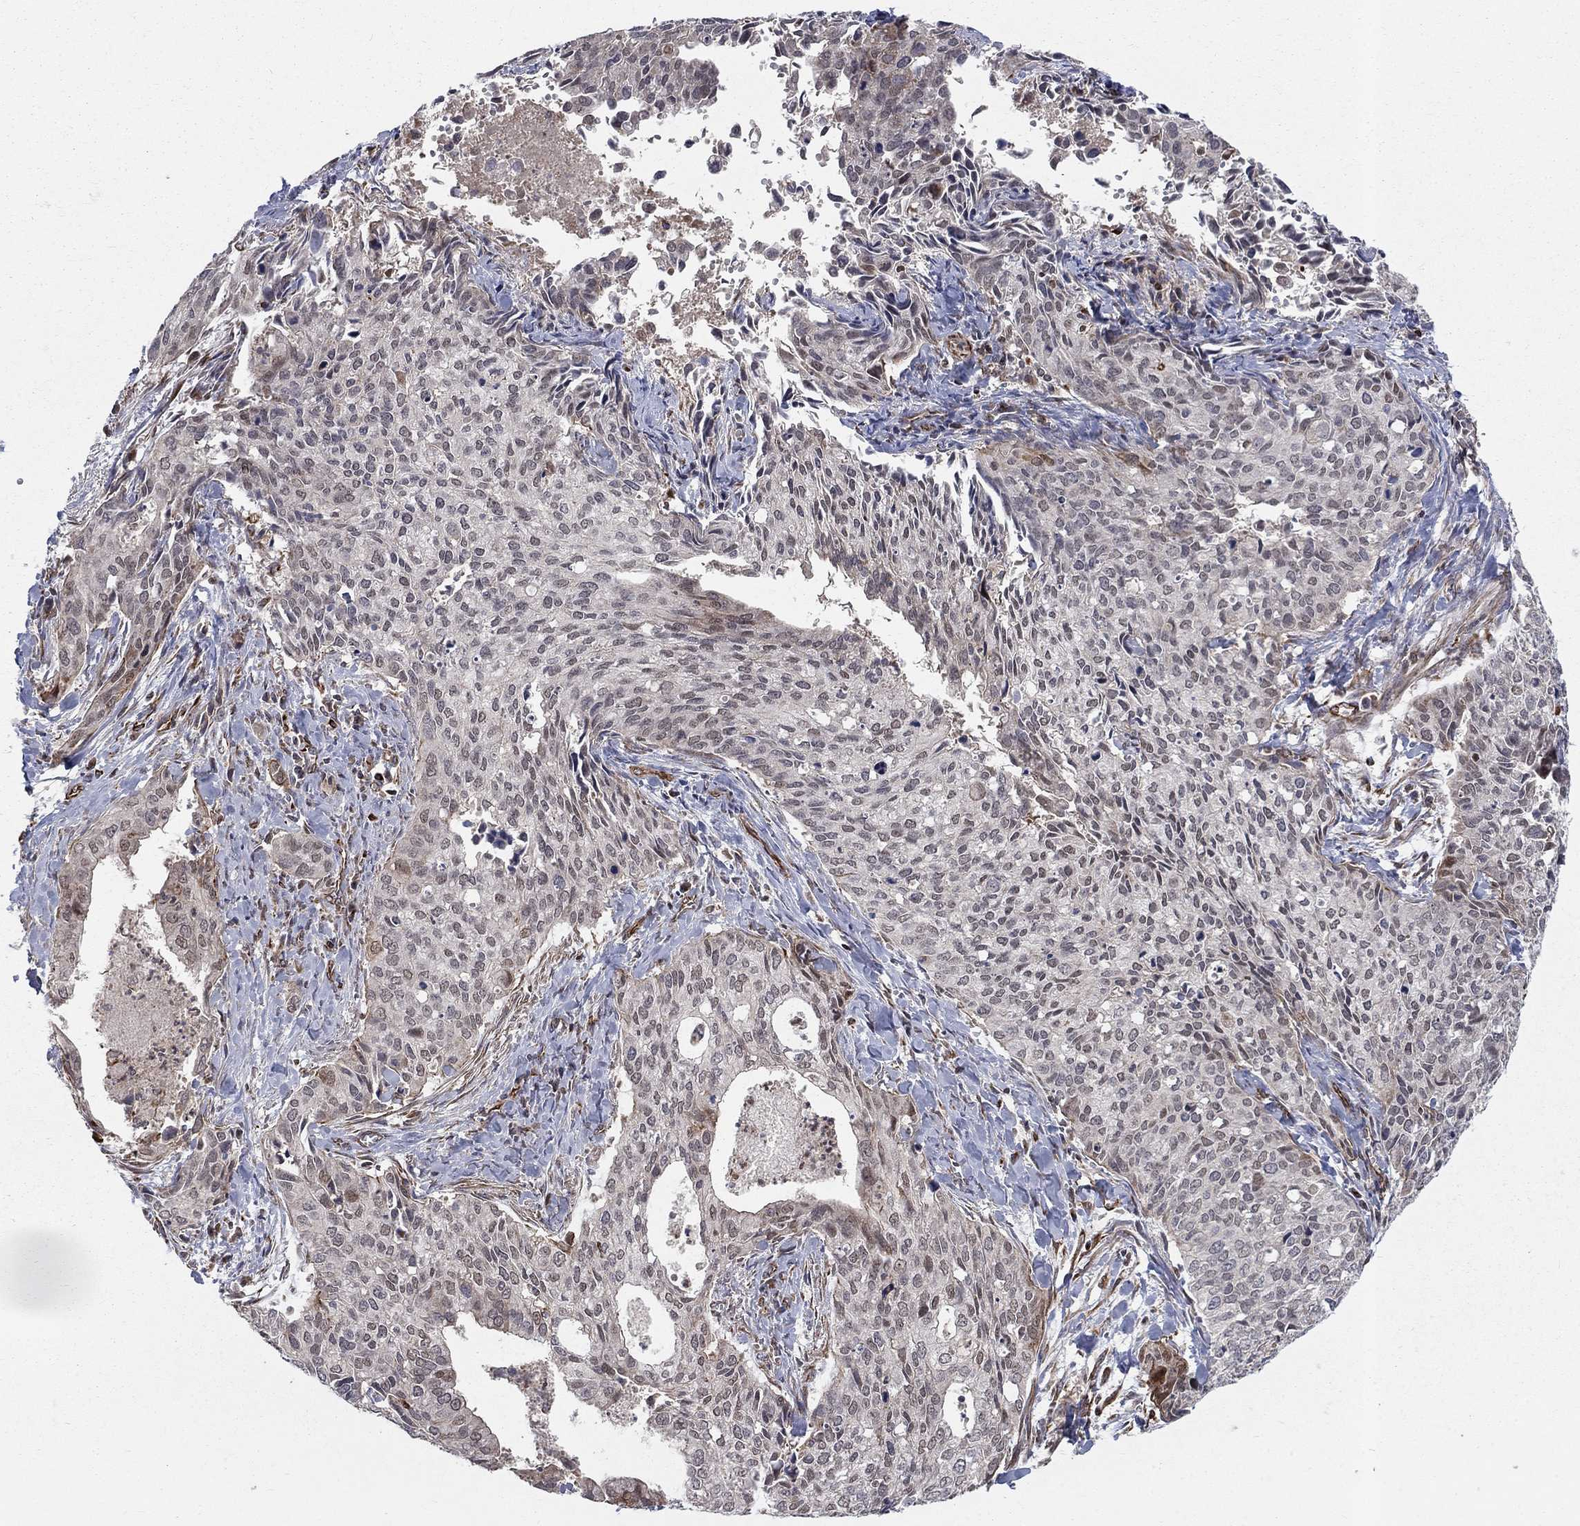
{"staining": {"intensity": "moderate", "quantity": "<25%", "location": "nuclear"}, "tissue": "cervical cancer", "cell_type": "Tumor cells", "image_type": "cancer", "snomed": [{"axis": "morphology", "description": "Squamous cell carcinoma, NOS"}, {"axis": "topography", "description": "Cervix"}], "caption": "An image of squamous cell carcinoma (cervical) stained for a protein reveals moderate nuclear brown staining in tumor cells. Using DAB (brown) and hematoxylin (blue) stains, captured at high magnification using brightfield microscopy.", "gene": "MSRA", "patient": {"sex": "female", "age": 29}}